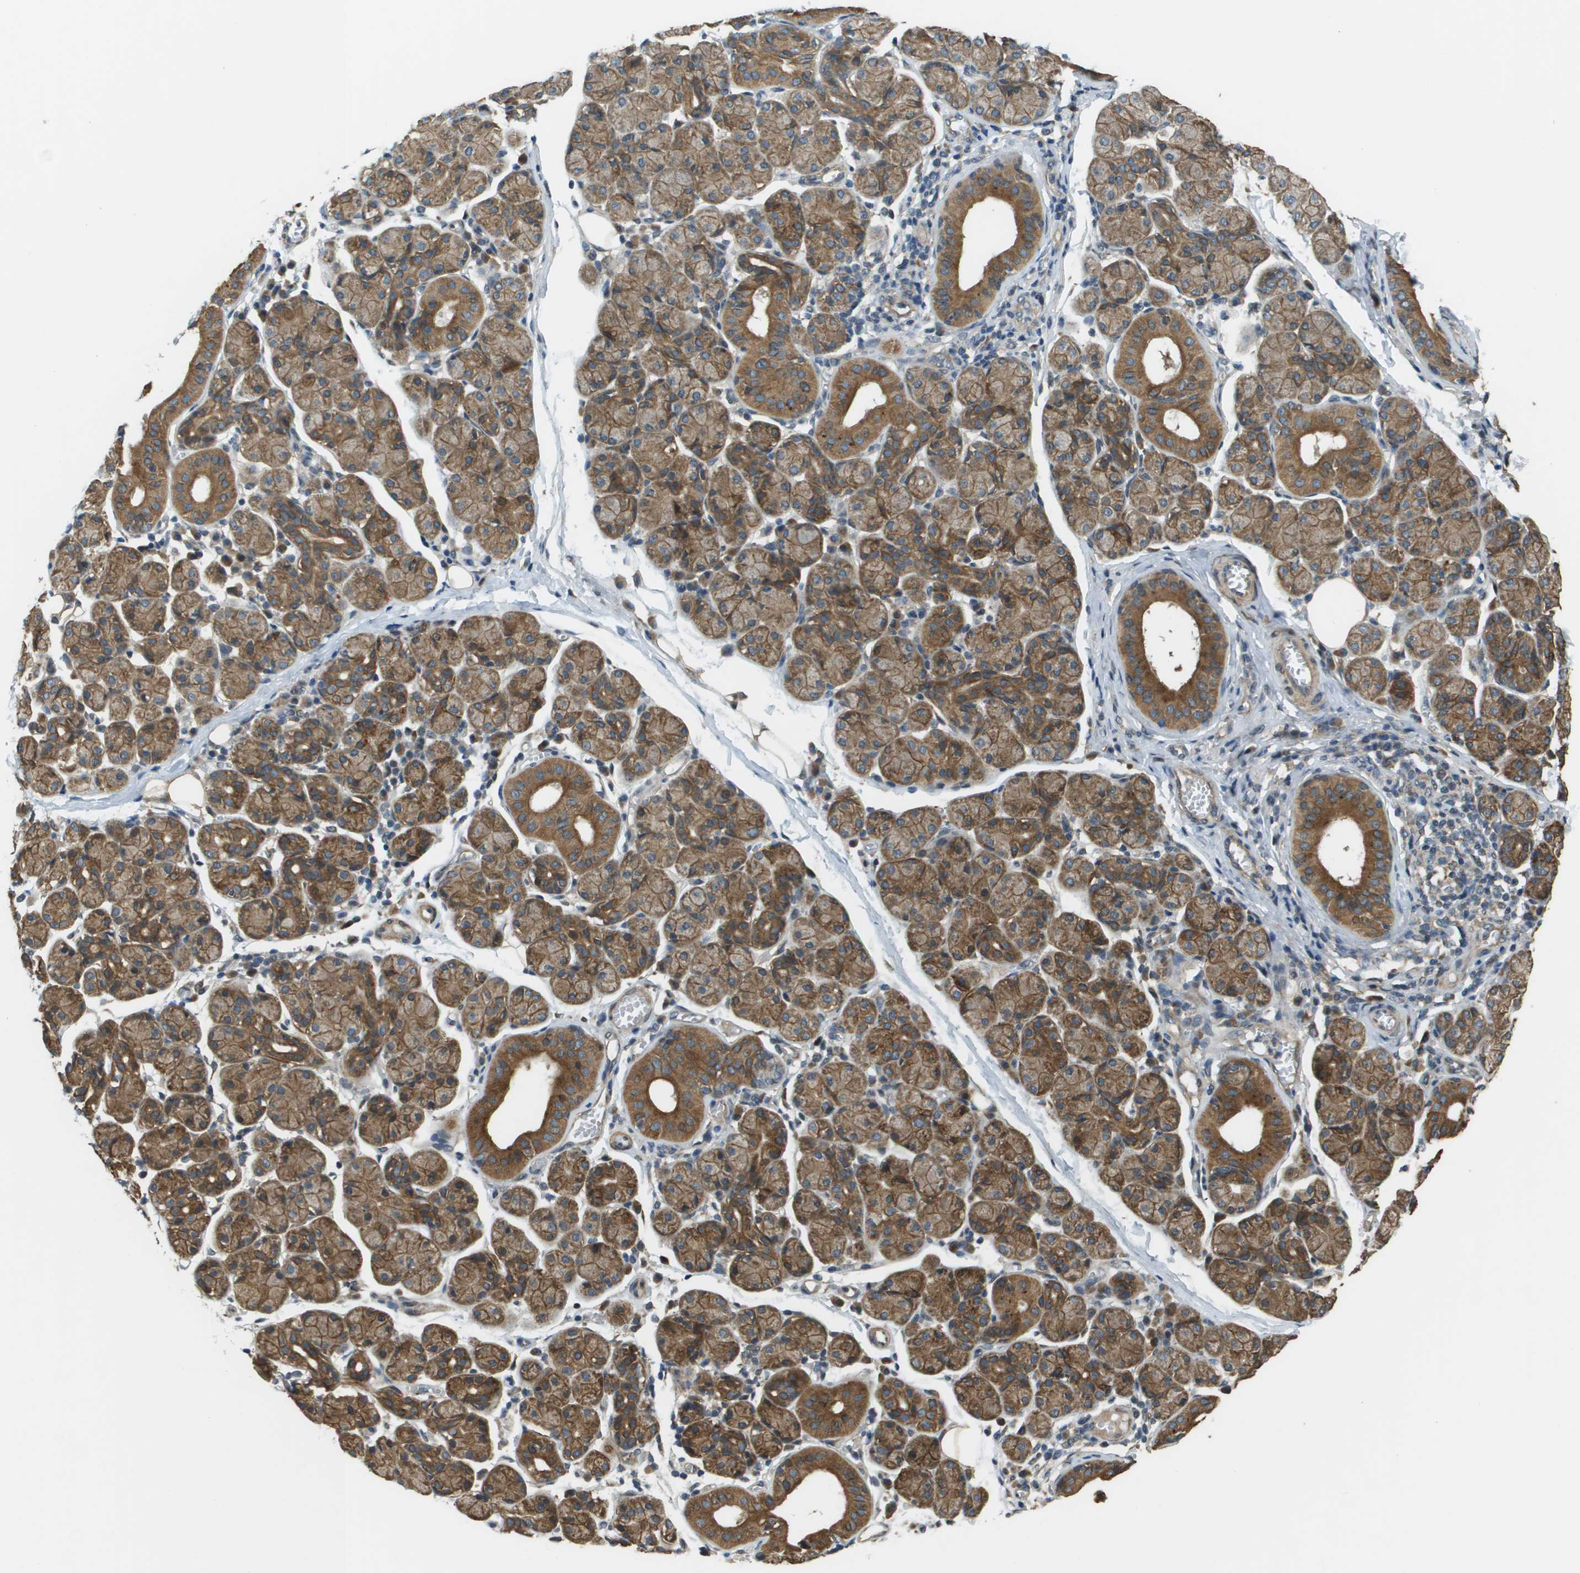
{"staining": {"intensity": "moderate", "quantity": ">75%", "location": "cytoplasmic/membranous"}, "tissue": "salivary gland", "cell_type": "Glandular cells", "image_type": "normal", "snomed": [{"axis": "morphology", "description": "Normal tissue, NOS"}, {"axis": "morphology", "description": "Inflammation, NOS"}, {"axis": "topography", "description": "Lymph node"}, {"axis": "topography", "description": "Salivary gland"}], "caption": "Immunohistochemistry staining of unremarkable salivary gland, which shows medium levels of moderate cytoplasmic/membranous staining in about >75% of glandular cells indicating moderate cytoplasmic/membranous protein staining. The staining was performed using DAB (3,3'-diaminobenzidine) (brown) for protein detection and nuclei were counterstained in hematoxylin (blue).", "gene": "CDKN2C", "patient": {"sex": "male", "age": 3}}